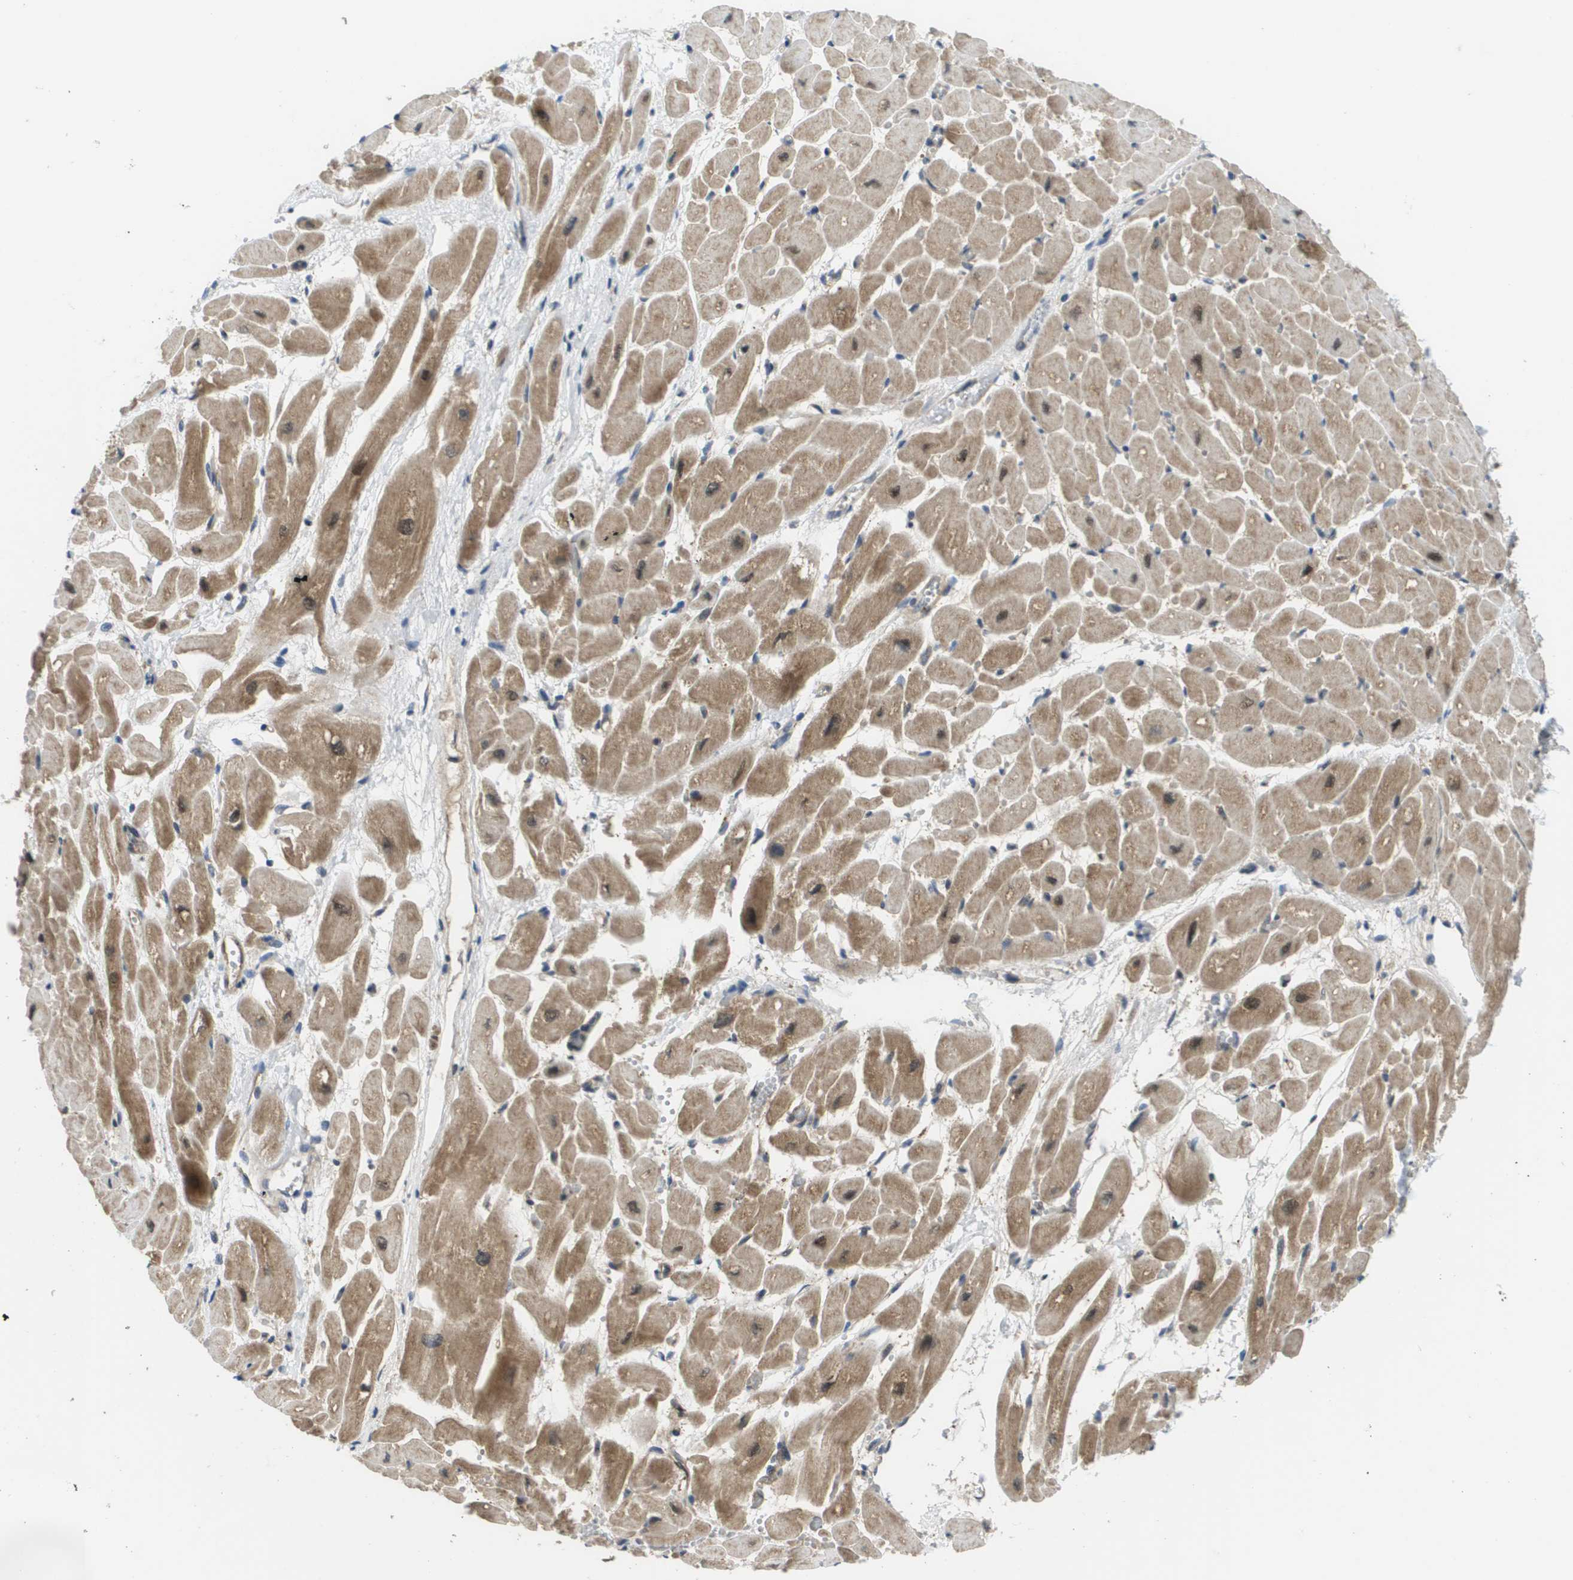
{"staining": {"intensity": "moderate", "quantity": ">75%", "location": "cytoplasmic/membranous"}, "tissue": "heart muscle", "cell_type": "Cardiomyocytes", "image_type": "normal", "snomed": [{"axis": "morphology", "description": "Normal tissue, NOS"}, {"axis": "topography", "description": "Heart"}], "caption": "Protein analysis of unremarkable heart muscle shows moderate cytoplasmic/membranous staining in about >75% of cardiomyocytes. The staining was performed using DAB, with brown indicating positive protein expression. Nuclei are stained blue with hematoxylin.", "gene": "RBM38", "patient": {"sex": "male", "age": 45}}